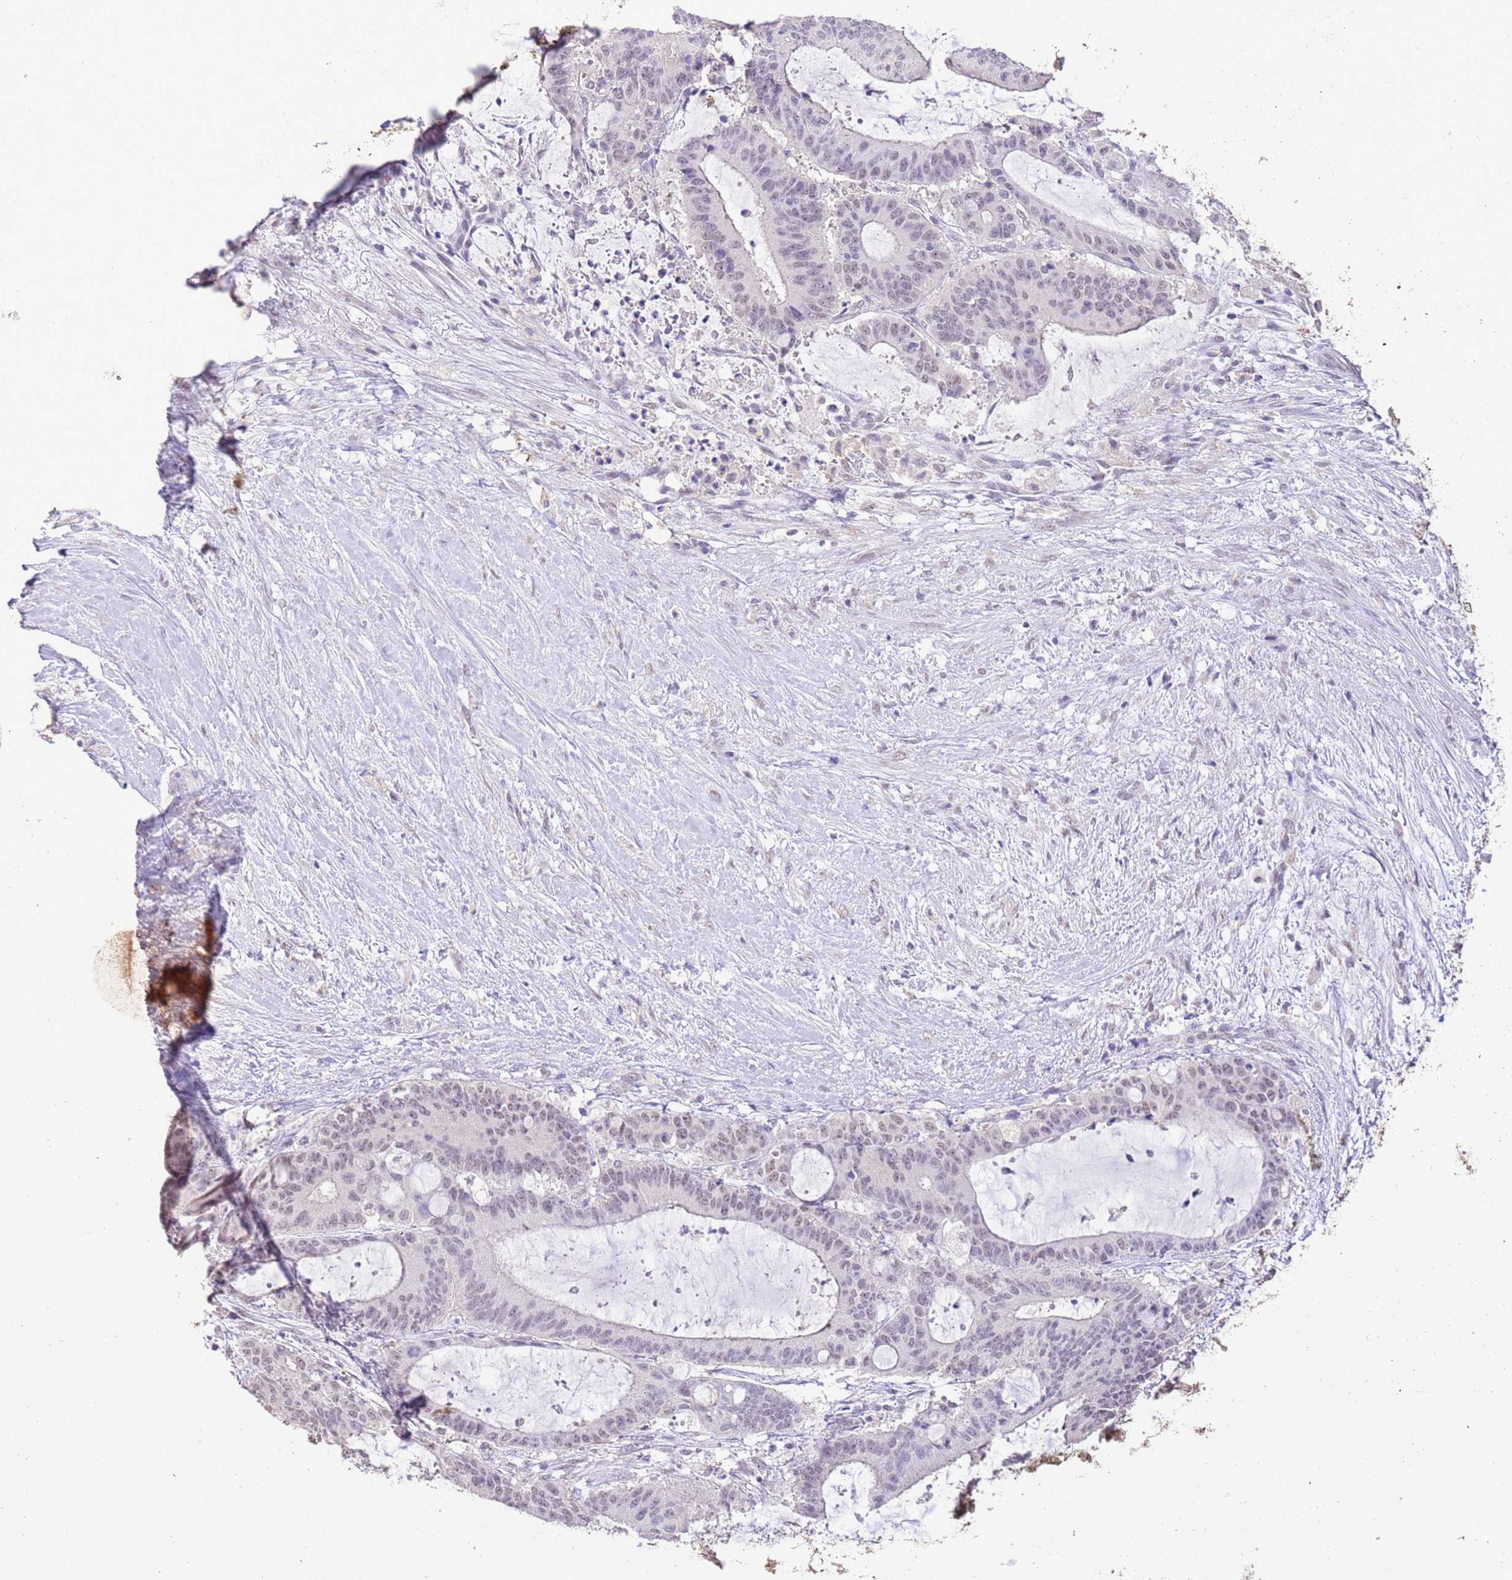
{"staining": {"intensity": "weak", "quantity": ">75%", "location": "nuclear"}, "tissue": "liver cancer", "cell_type": "Tumor cells", "image_type": "cancer", "snomed": [{"axis": "morphology", "description": "Normal tissue, NOS"}, {"axis": "morphology", "description": "Cholangiocarcinoma"}, {"axis": "topography", "description": "Liver"}, {"axis": "topography", "description": "Peripheral nerve tissue"}], "caption": "Immunohistochemical staining of liver cancer (cholangiocarcinoma) exhibits weak nuclear protein positivity in approximately >75% of tumor cells.", "gene": "IZUMO4", "patient": {"sex": "female", "age": 73}}